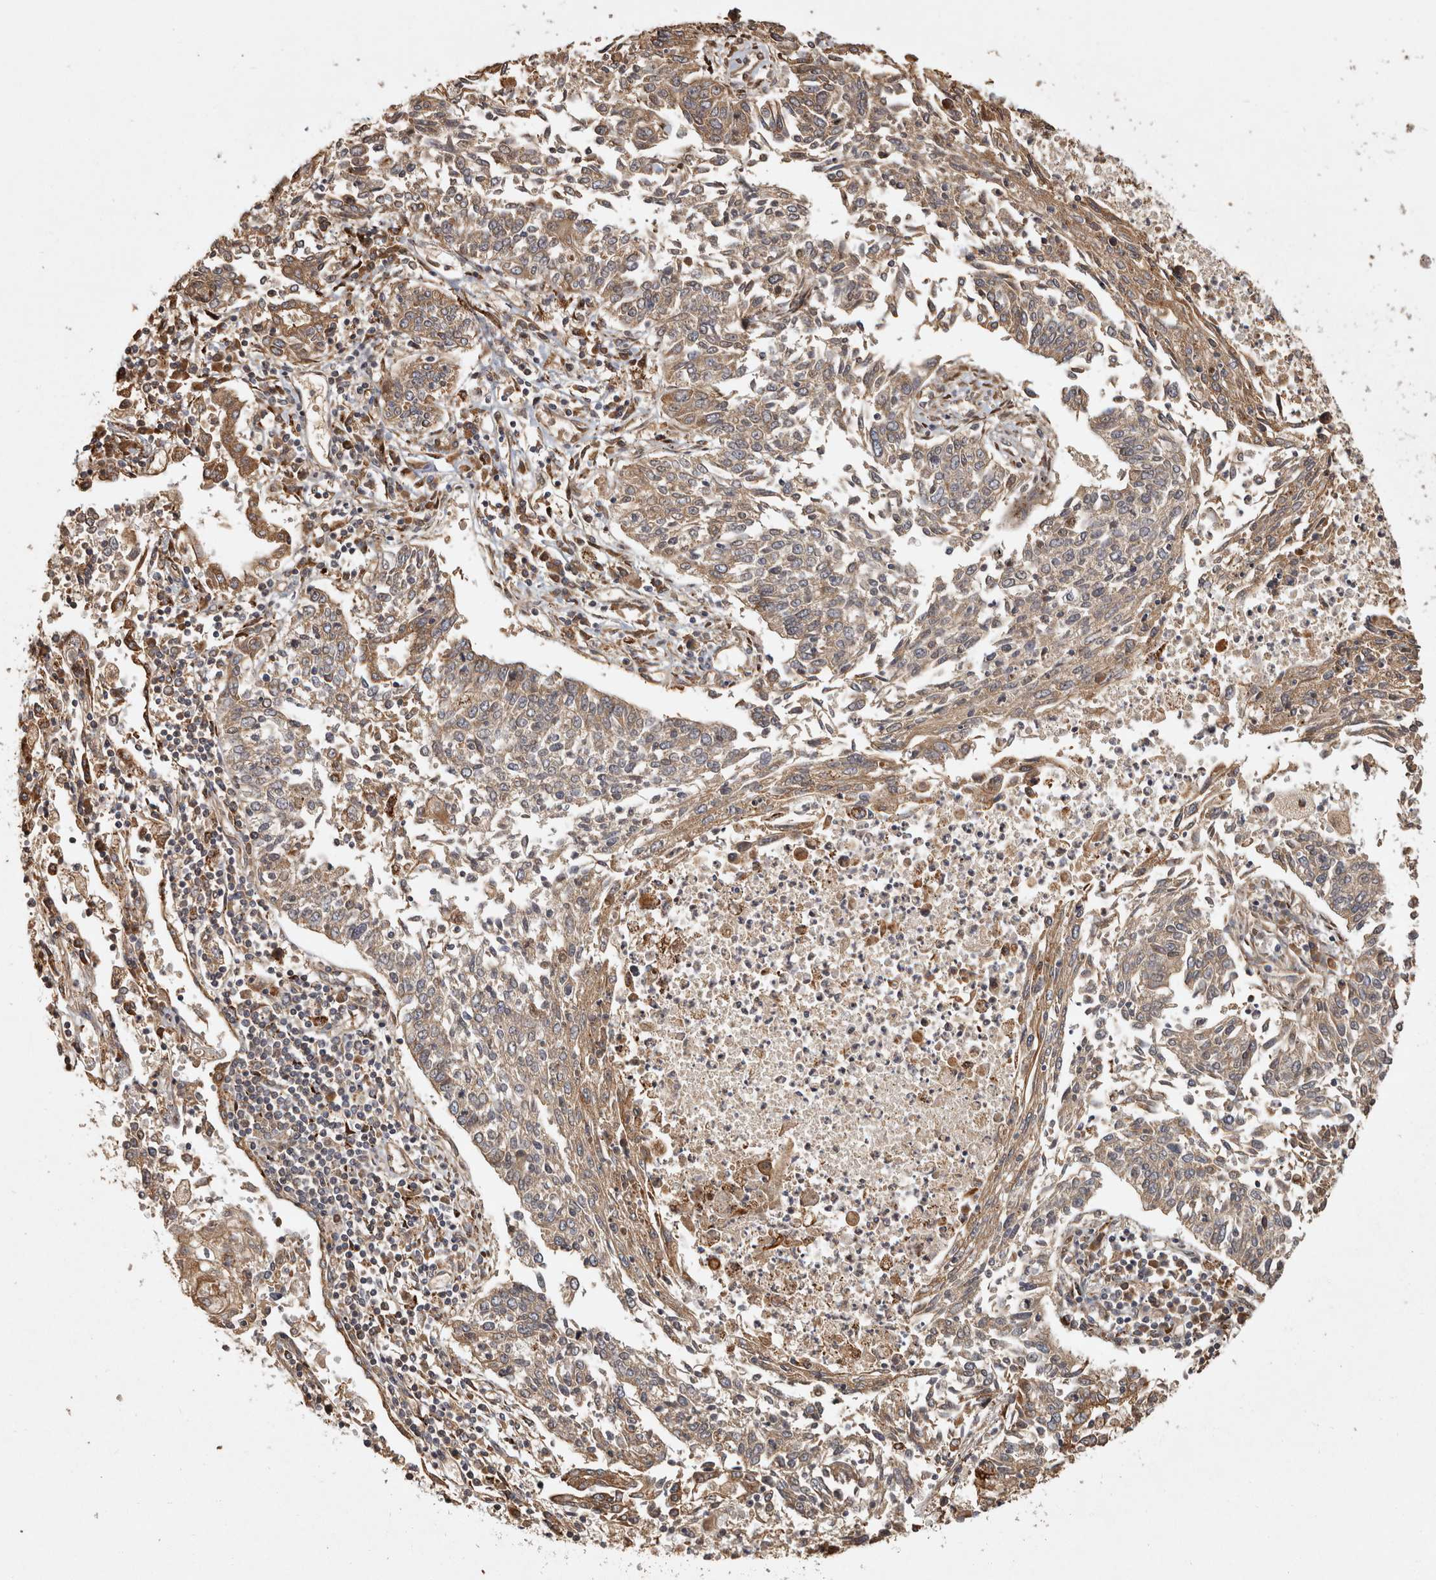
{"staining": {"intensity": "moderate", "quantity": ">75%", "location": "cytoplasmic/membranous"}, "tissue": "lung cancer", "cell_type": "Tumor cells", "image_type": "cancer", "snomed": [{"axis": "morphology", "description": "Normal tissue, NOS"}, {"axis": "morphology", "description": "Squamous cell carcinoma, NOS"}, {"axis": "topography", "description": "Cartilage tissue"}, {"axis": "topography", "description": "Lung"}, {"axis": "topography", "description": "Peripheral nerve tissue"}], "caption": "IHC histopathology image of neoplastic tissue: human lung squamous cell carcinoma stained using immunohistochemistry (IHC) reveals medium levels of moderate protein expression localized specifically in the cytoplasmic/membranous of tumor cells, appearing as a cytoplasmic/membranous brown color.", "gene": "CAMSAP2", "patient": {"sex": "female", "age": 49}}